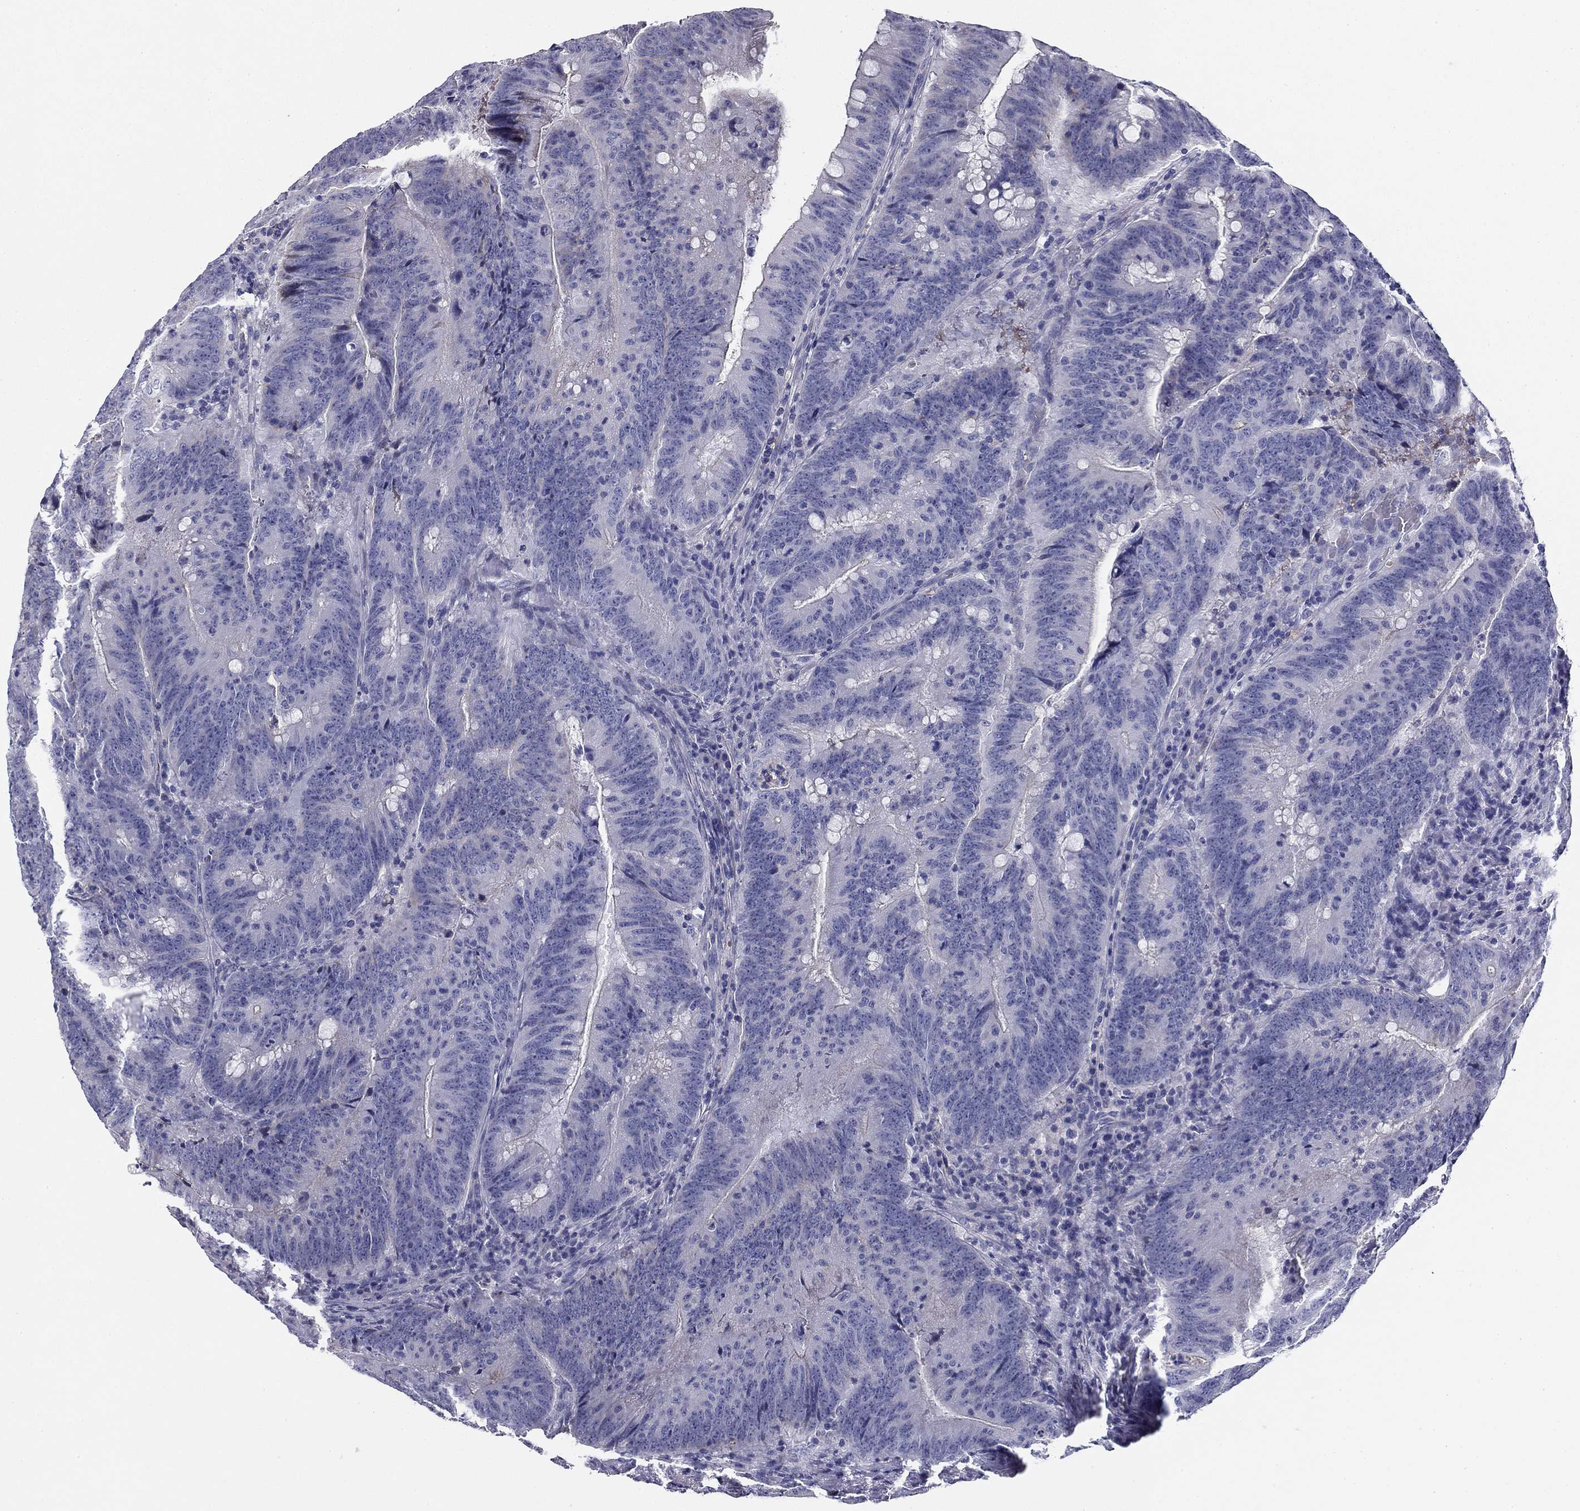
{"staining": {"intensity": "negative", "quantity": "none", "location": "none"}, "tissue": "colorectal cancer", "cell_type": "Tumor cells", "image_type": "cancer", "snomed": [{"axis": "morphology", "description": "Adenocarcinoma, NOS"}, {"axis": "topography", "description": "Colon"}], "caption": "There is no significant positivity in tumor cells of colorectal cancer (adenocarcinoma).", "gene": "CPLX4", "patient": {"sex": "female", "age": 87}}